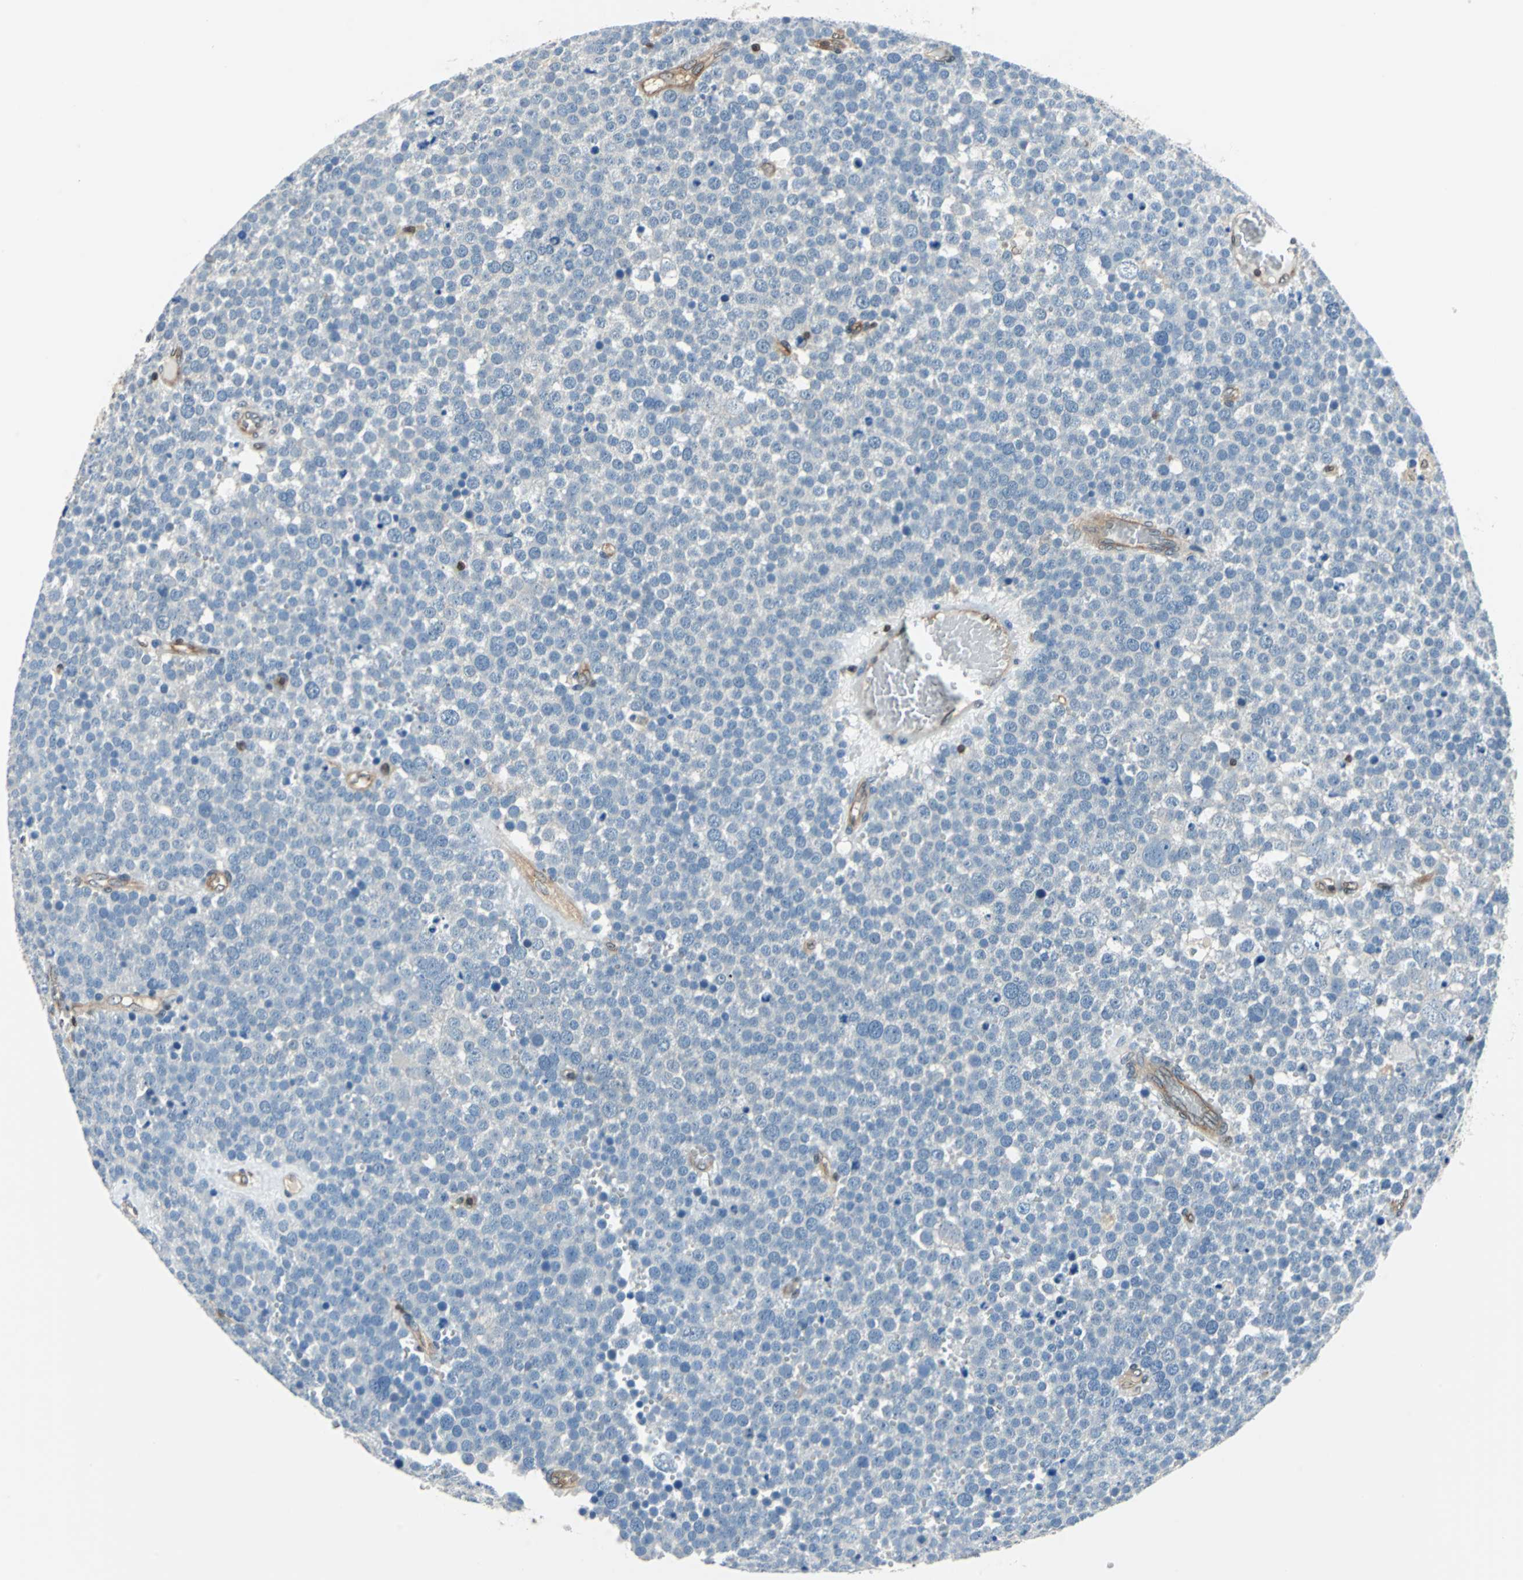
{"staining": {"intensity": "negative", "quantity": "none", "location": "none"}, "tissue": "testis cancer", "cell_type": "Tumor cells", "image_type": "cancer", "snomed": [{"axis": "morphology", "description": "Seminoma, NOS"}, {"axis": "topography", "description": "Testis"}], "caption": "IHC micrograph of neoplastic tissue: human testis cancer stained with DAB displays no significant protein expression in tumor cells.", "gene": "PSME1", "patient": {"sex": "male", "age": 71}}